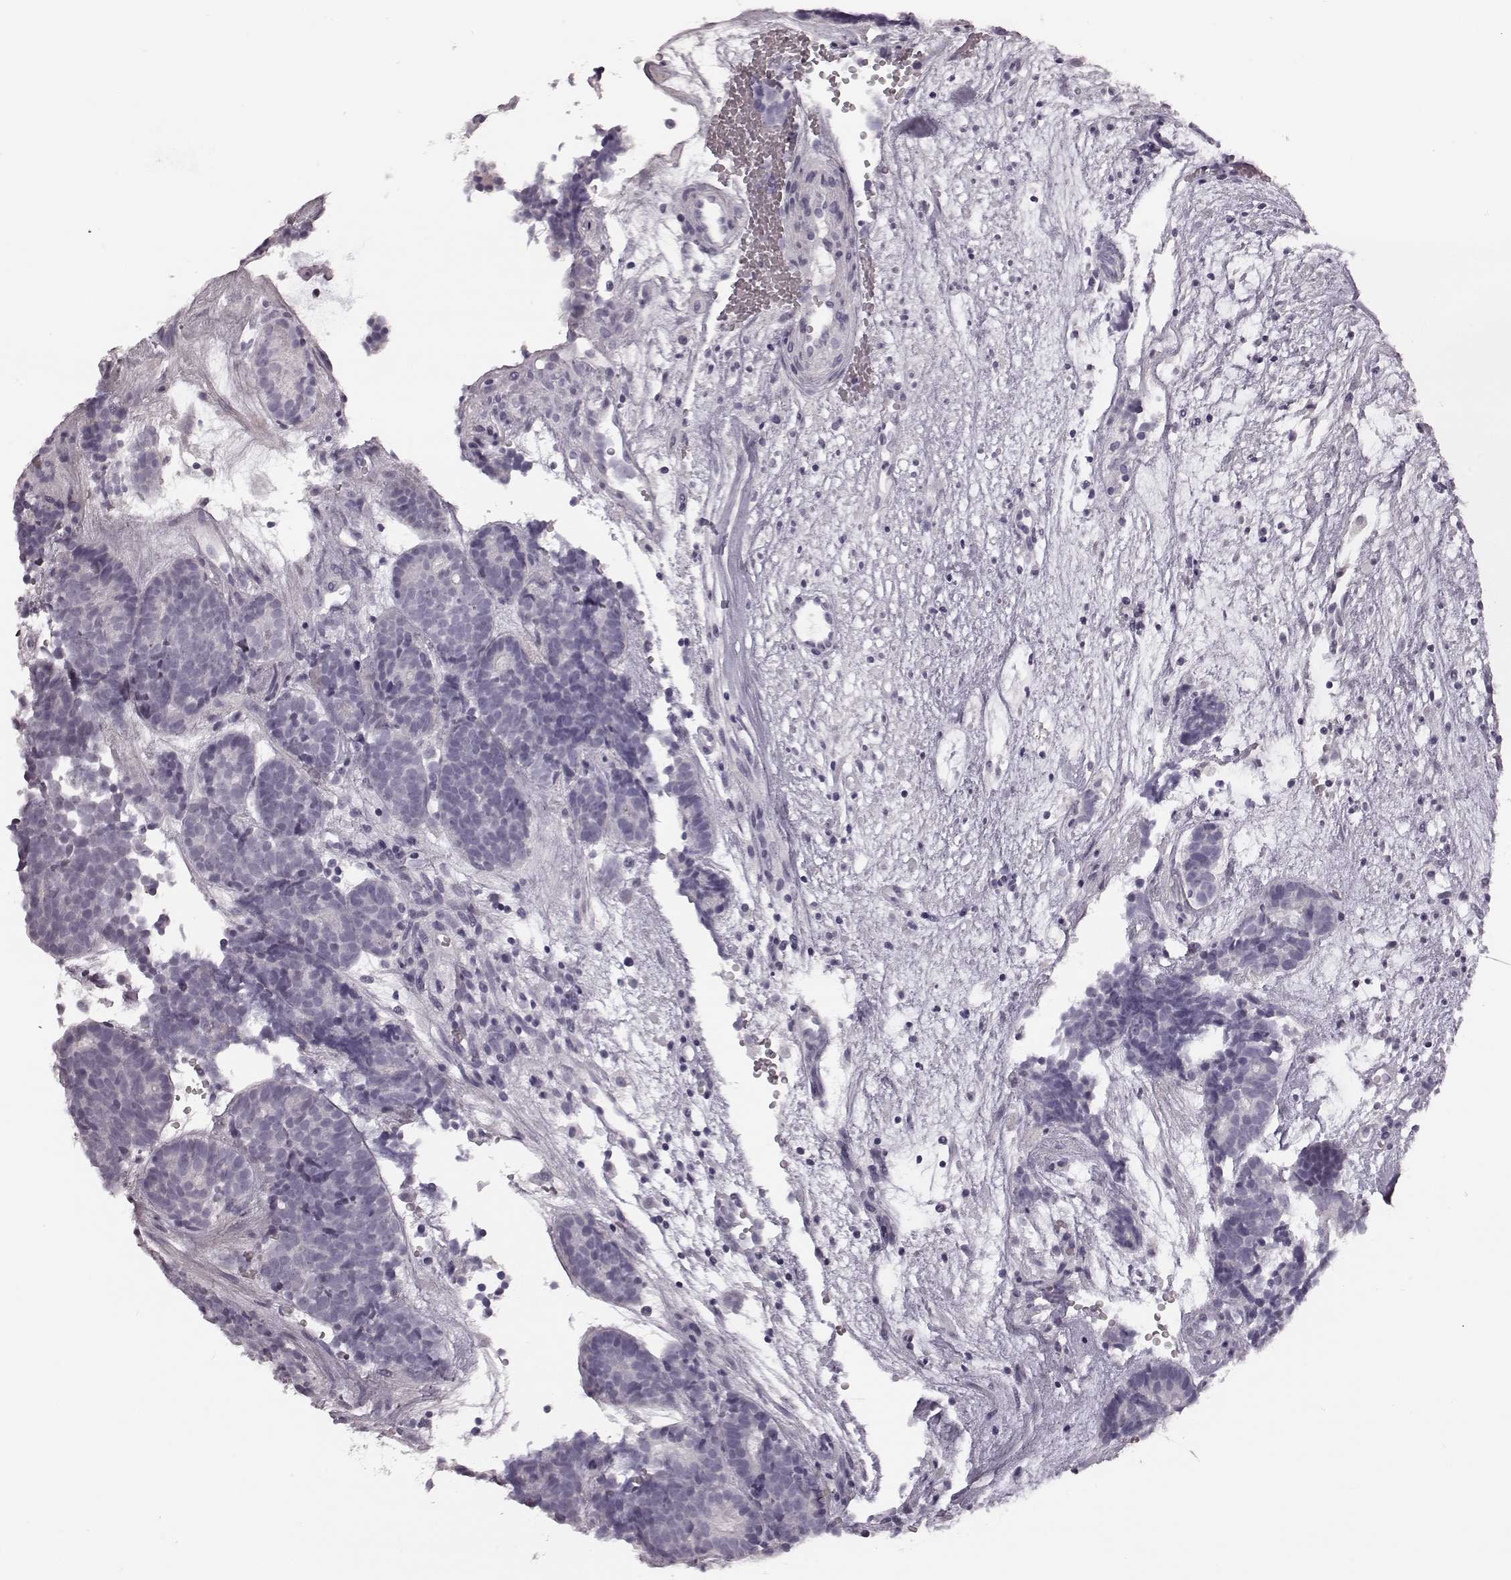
{"staining": {"intensity": "negative", "quantity": "none", "location": "none"}, "tissue": "head and neck cancer", "cell_type": "Tumor cells", "image_type": "cancer", "snomed": [{"axis": "morphology", "description": "Adenocarcinoma, NOS"}, {"axis": "topography", "description": "Head-Neck"}], "caption": "Immunohistochemistry image of head and neck cancer (adenocarcinoma) stained for a protein (brown), which displays no positivity in tumor cells. (Immunohistochemistry (ihc), brightfield microscopy, high magnification).", "gene": "ZNF433", "patient": {"sex": "female", "age": 81}}